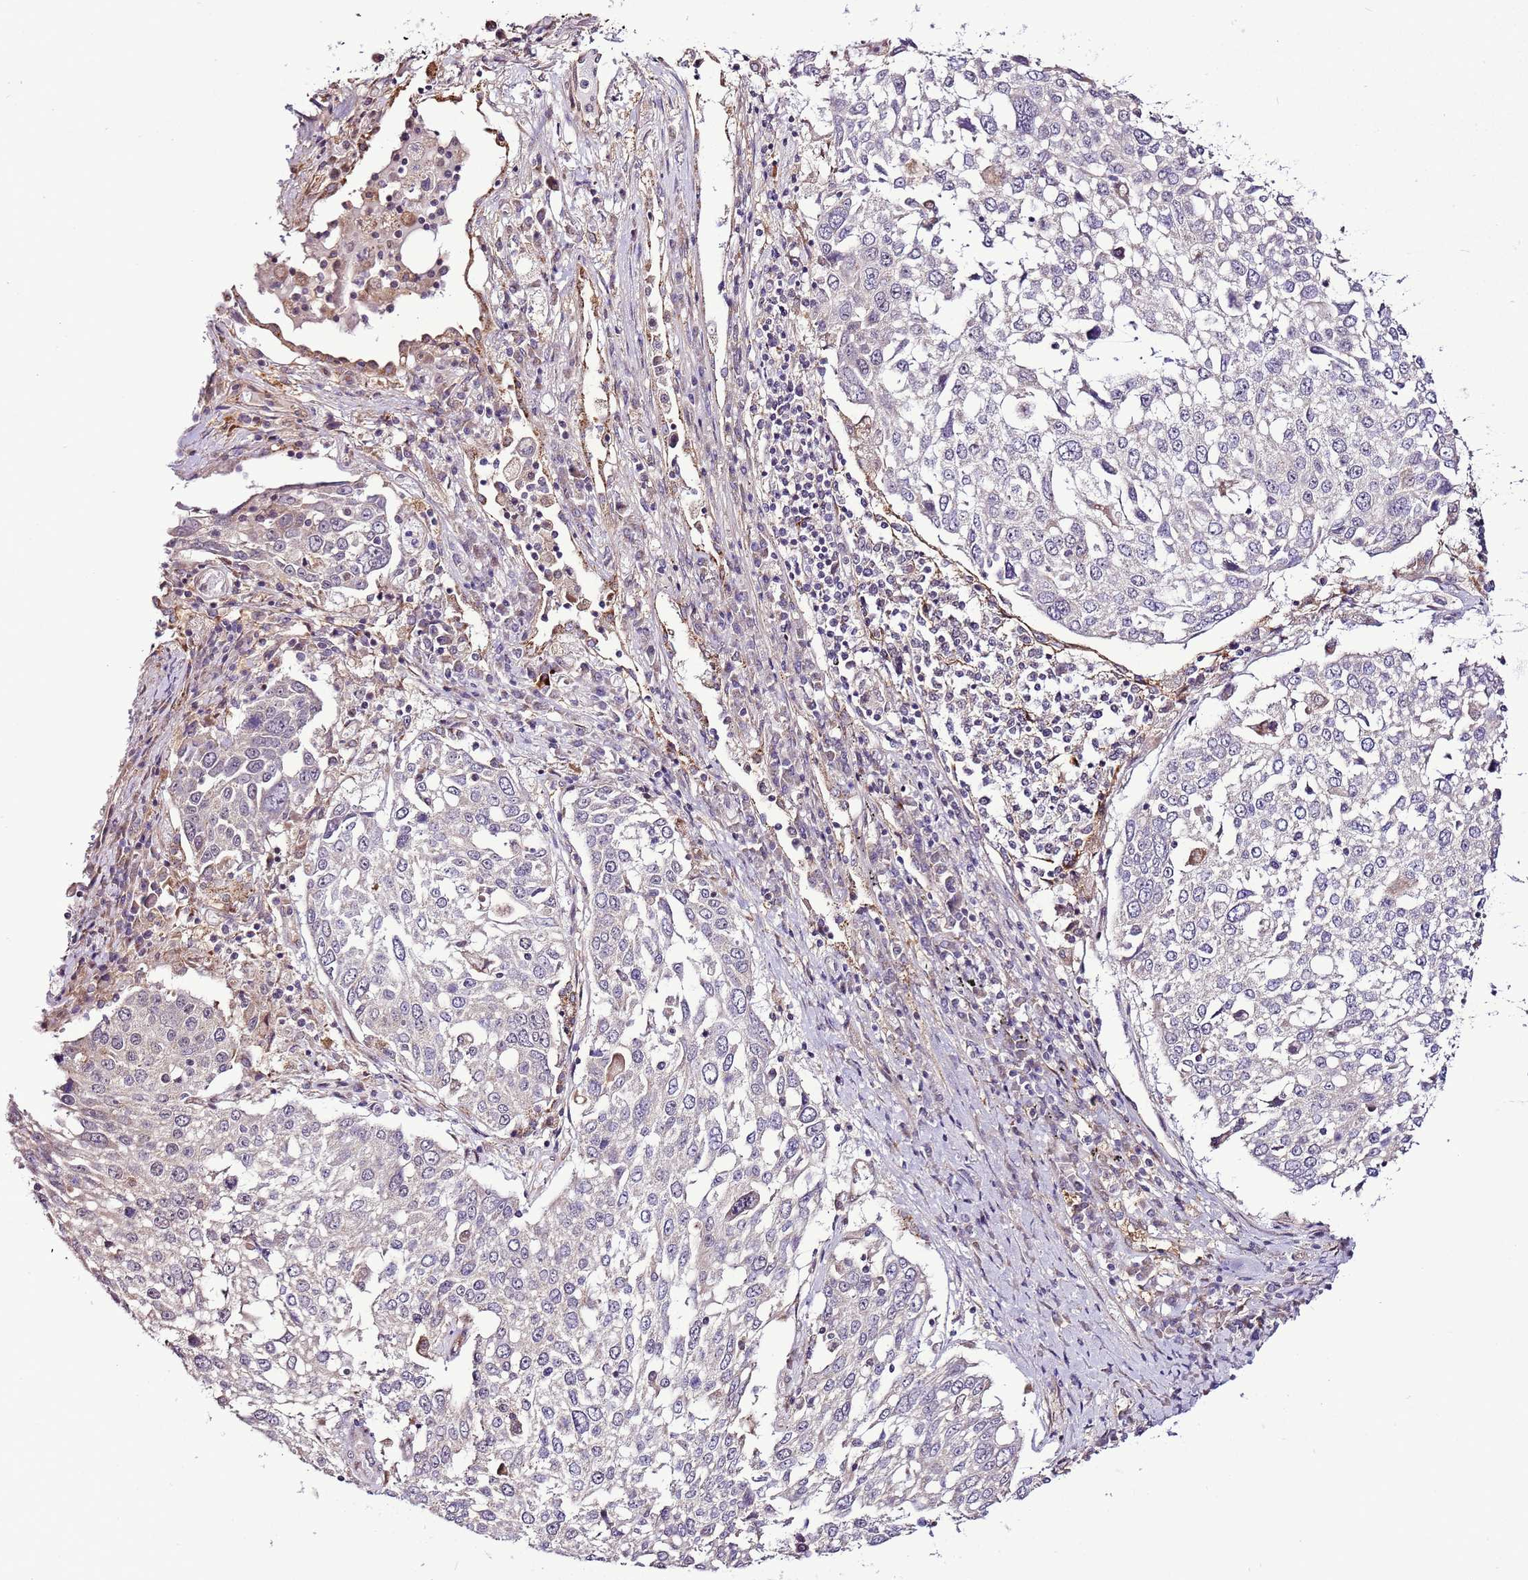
{"staining": {"intensity": "negative", "quantity": "none", "location": "none"}, "tissue": "lung cancer", "cell_type": "Tumor cells", "image_type": "cancer", "snomed": [{"axis": "morphology", "description": "Squamous cell carcinoma, NOS"}, {"axis": "topography", "description": "Lung"}], "caption": "DAB immunohistochemical staining of human squamous cell carcinoma (lung) displays no significant staining in tumor cells.", "gene": "SCARA3", "patient": {"sex": "male", "age": 65}}